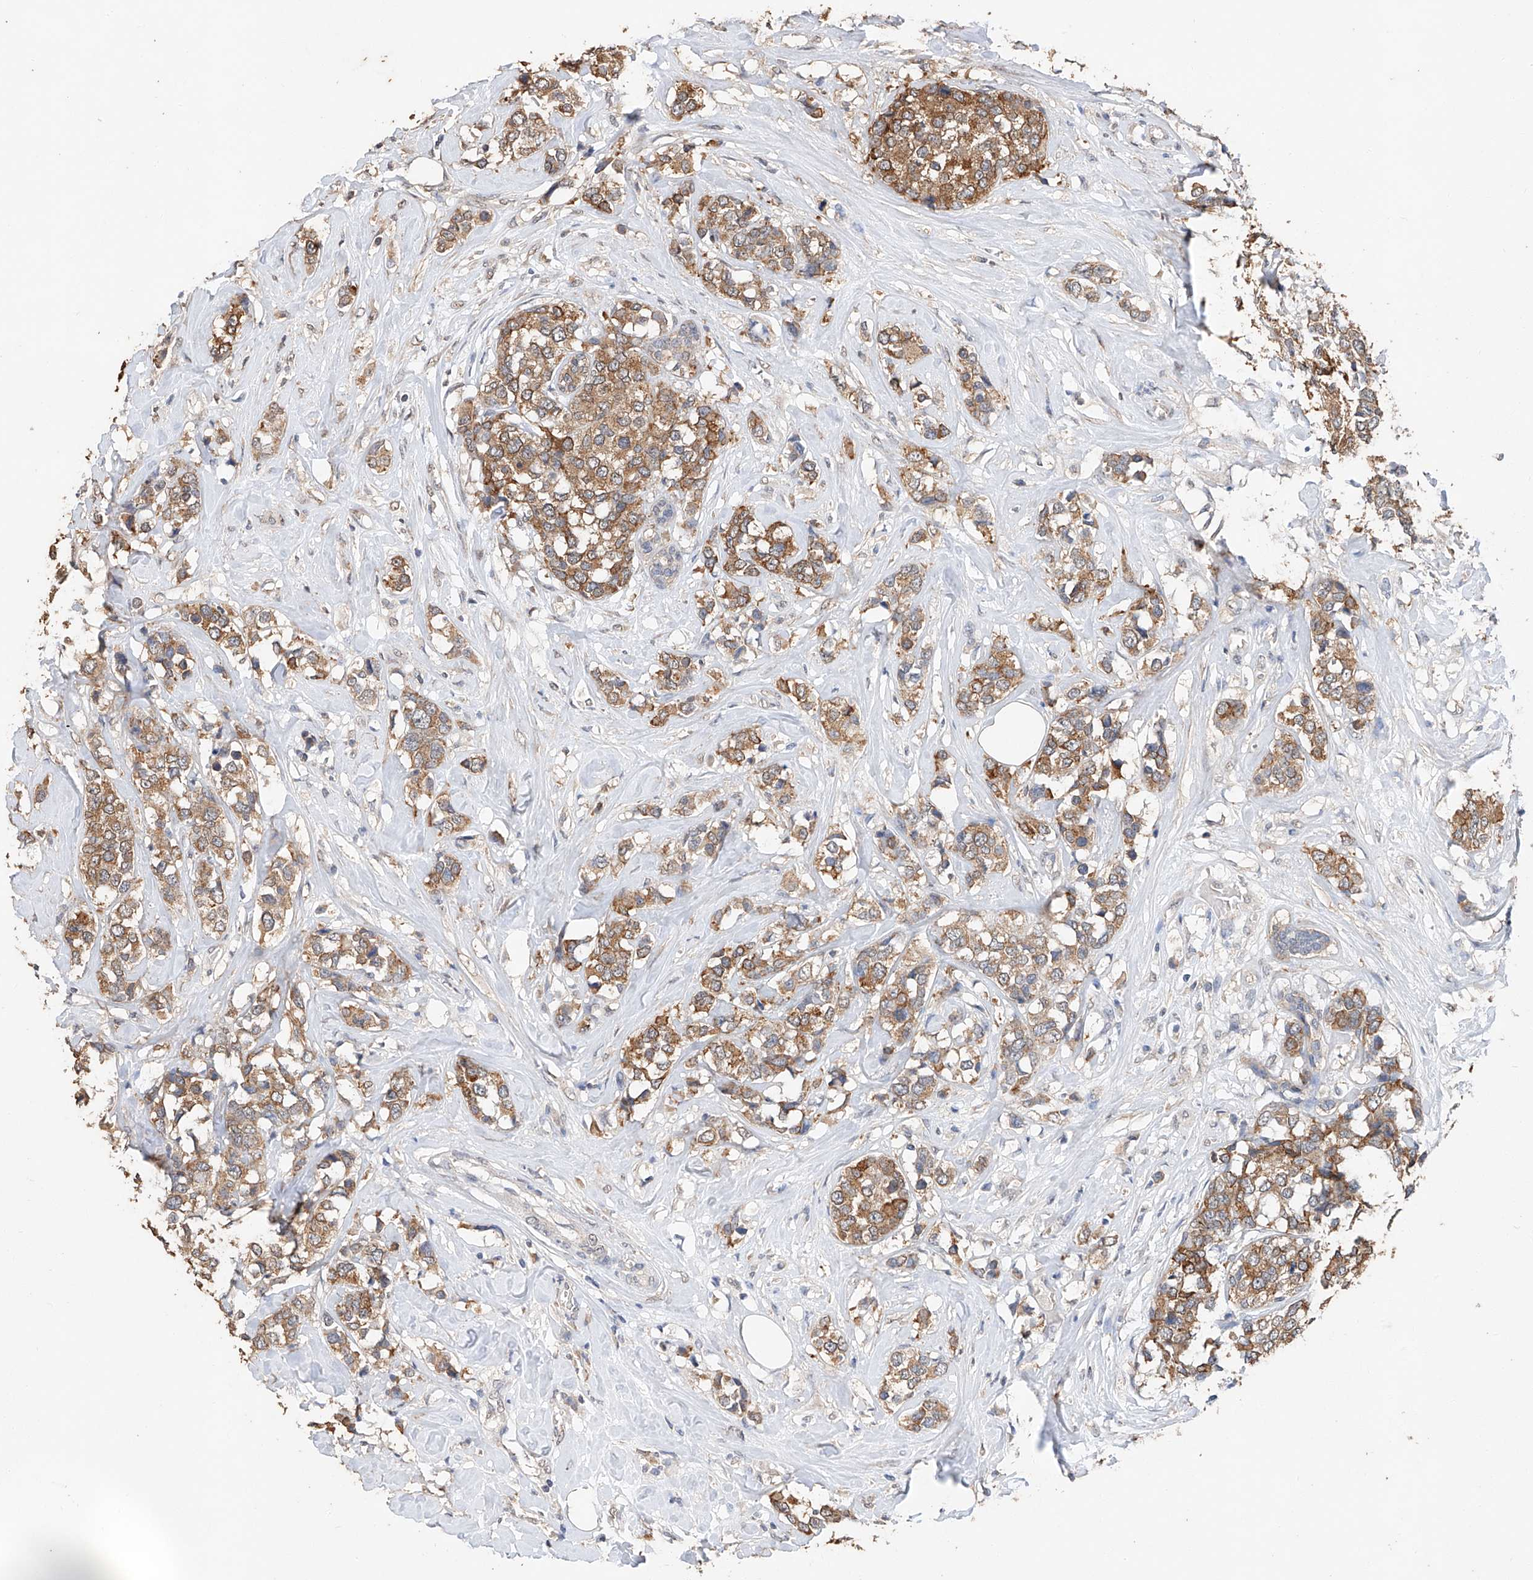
{"staining": {"intensity": "moderate", "quantity": ">75%", "location": "cytoplasmic/membranous"}, "tissue": "breast cancer", "cell_type": "Tumor cells", "image_type": "cancer", "snomed": [{"axis": "morphology", "description": "Lobular carcinoma"}, {"axis": "topography", "description": "Breast"}], "caption": "The micrograph reveals staining of lobular carcinoma (breast), revealing moderate cytoplasmic/membranous protein staining (brown color) within tumor cells.", "gene": "CERS4", "patient": {"sex": "female", "age": 59}}